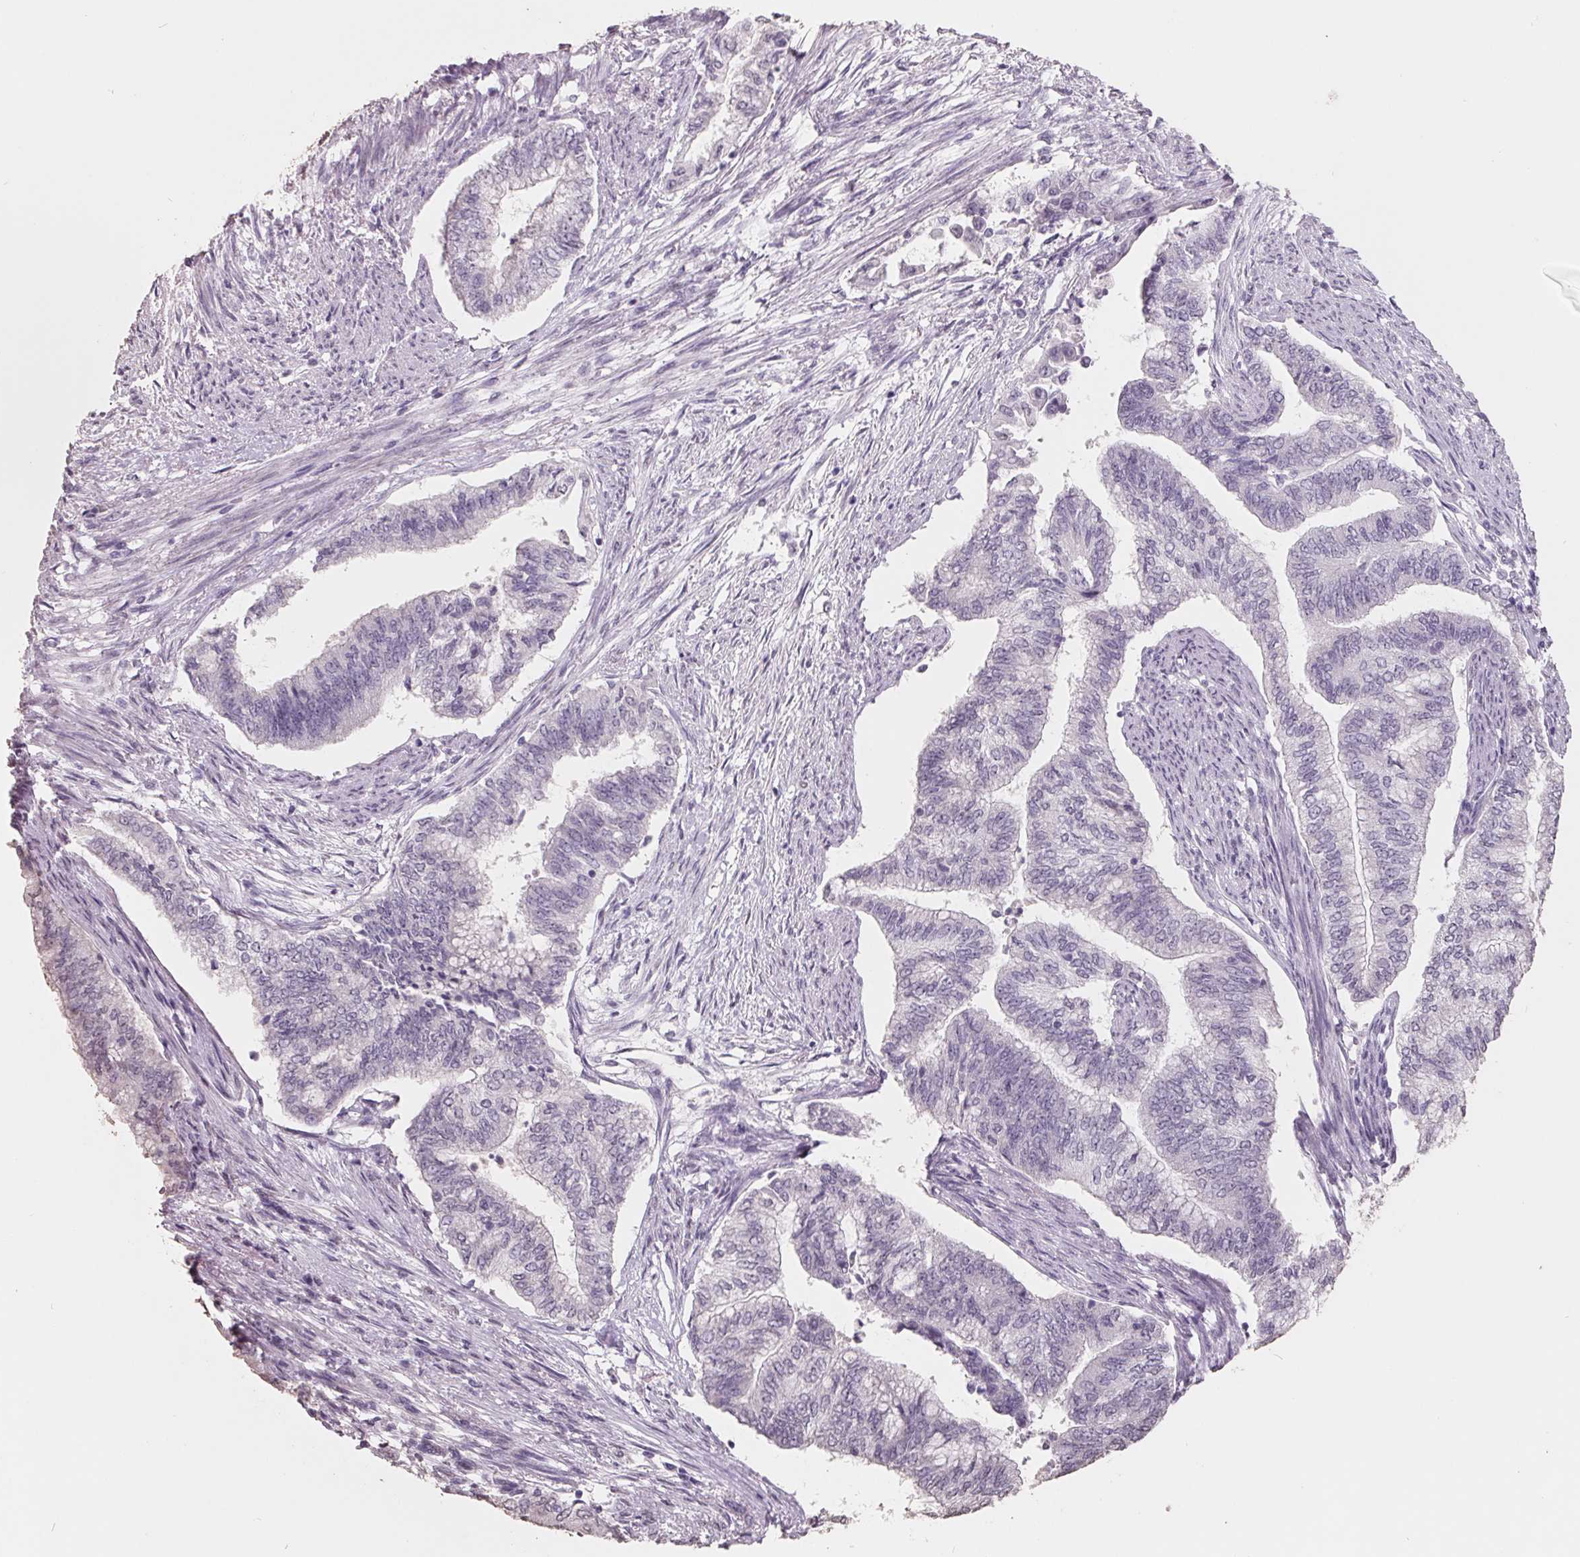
{"staining": {"intensity": "negative", "quantity": "none", "location": "none"}, "tissue": "endometrial cancer", "cell_type": "Tumor cells", "image_type": "cancer", "snomed": [{"axis": "morphology", "description": "Adenocarcinoma, NOS"}, {"axis": "topography", "description": "Endometrium"}], "caption": "Human endometrial cancer stained for a protein using immunohistochemistry (IHC) reveals no expression in tumor cells.", "gene": "FTCD", "patient": {"sex": "female", "age": 65}}